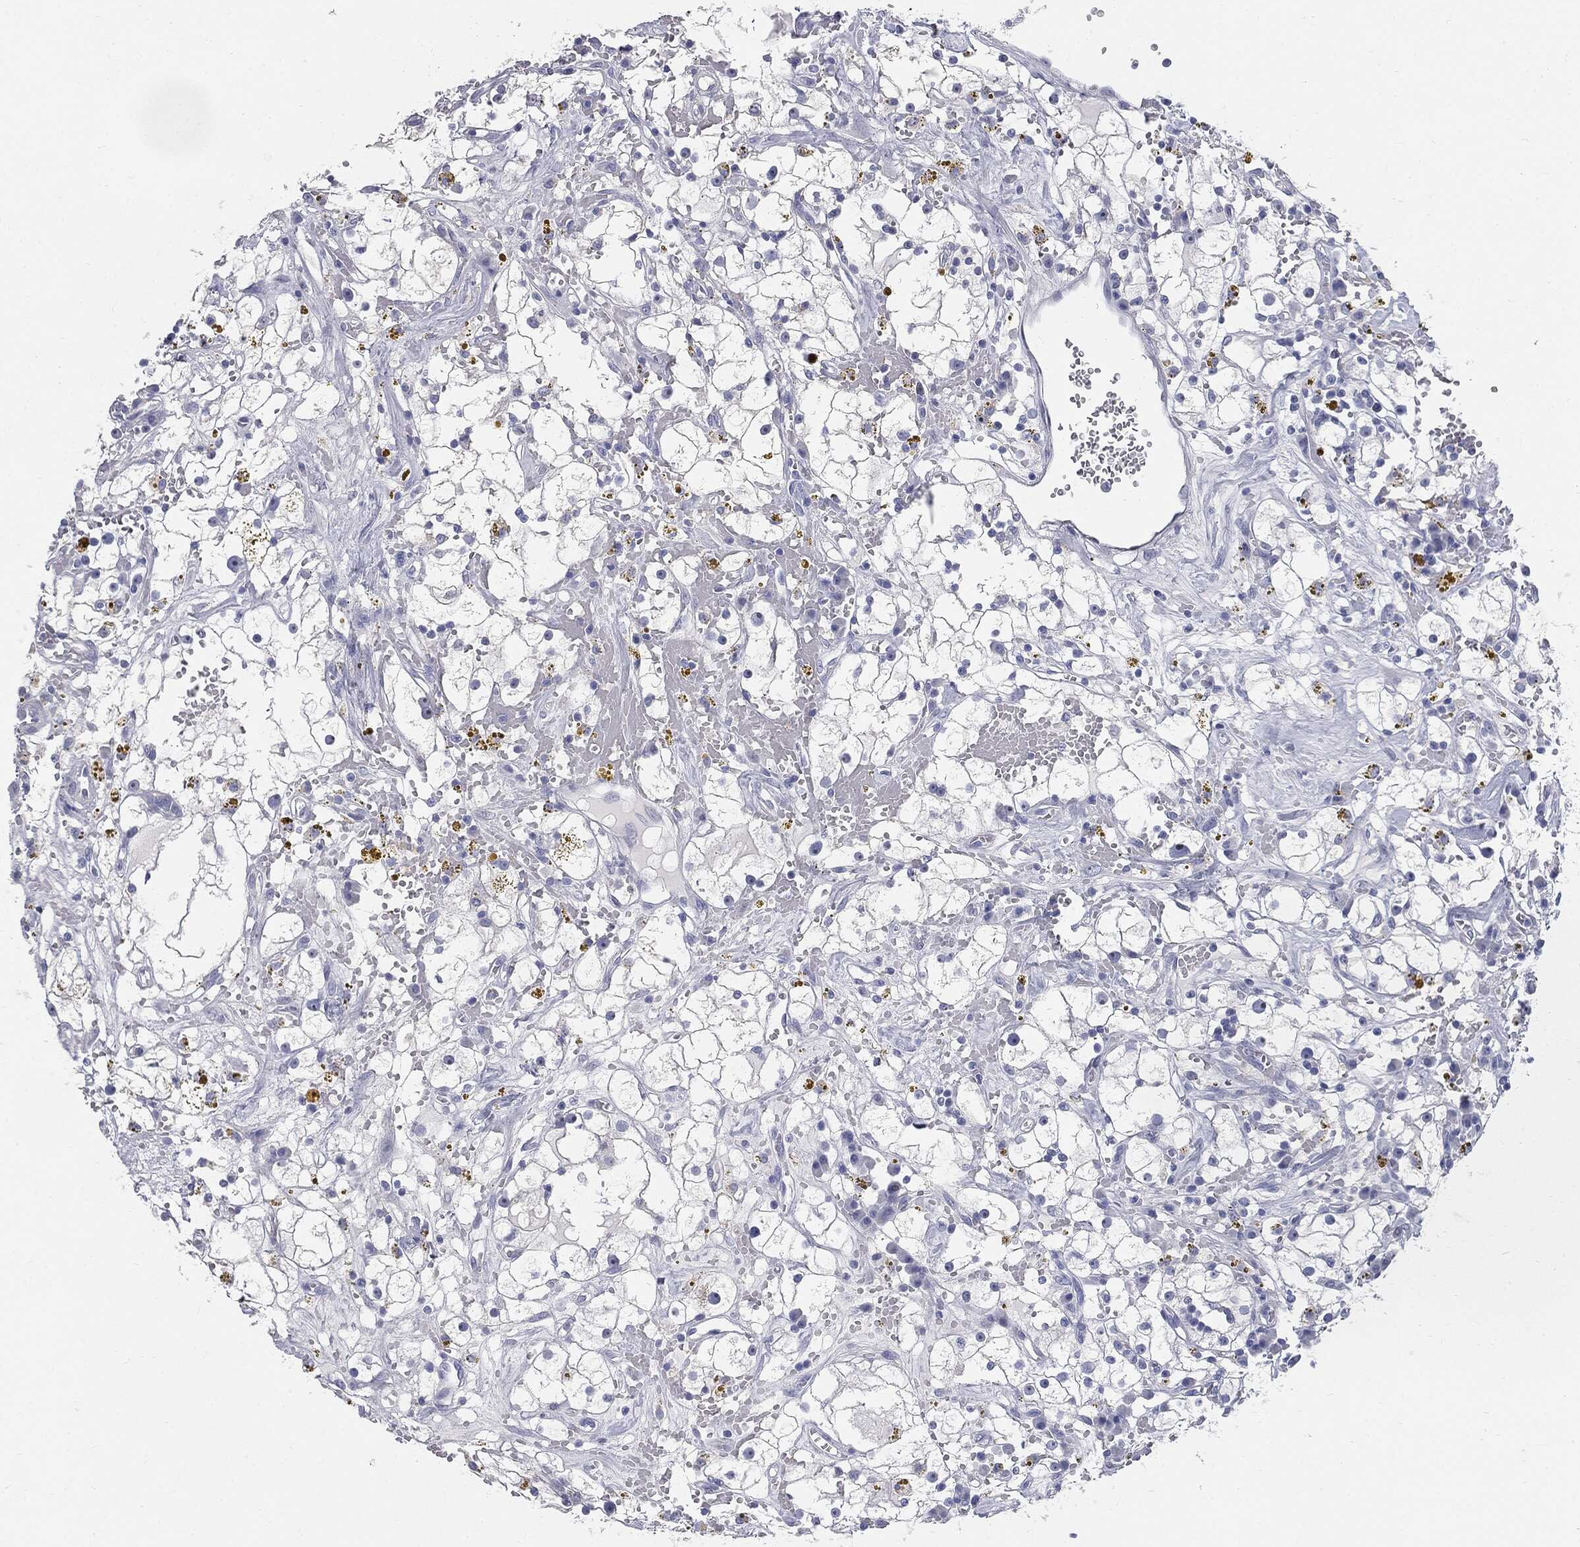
{"staining": {"intensity": "negative", "quantity": "none", "location": "none"}, "tissue": "renal cancer", "cell_type": "Tumor cells", "image_type": "cancer", "snomed": [{"axis": "morphology", "description": "Adenocarcinoma, NOS"}, {"axis": "topography", "description": "Kidney"}], "caption": "A high-resolution histopathology image shows immunohistochemistry staining of renal adenocarcinoma, which displays no significant positivity in tumor cells.", "gene": "CUZD1", "patient": {"sex": "male", "age": 56}}